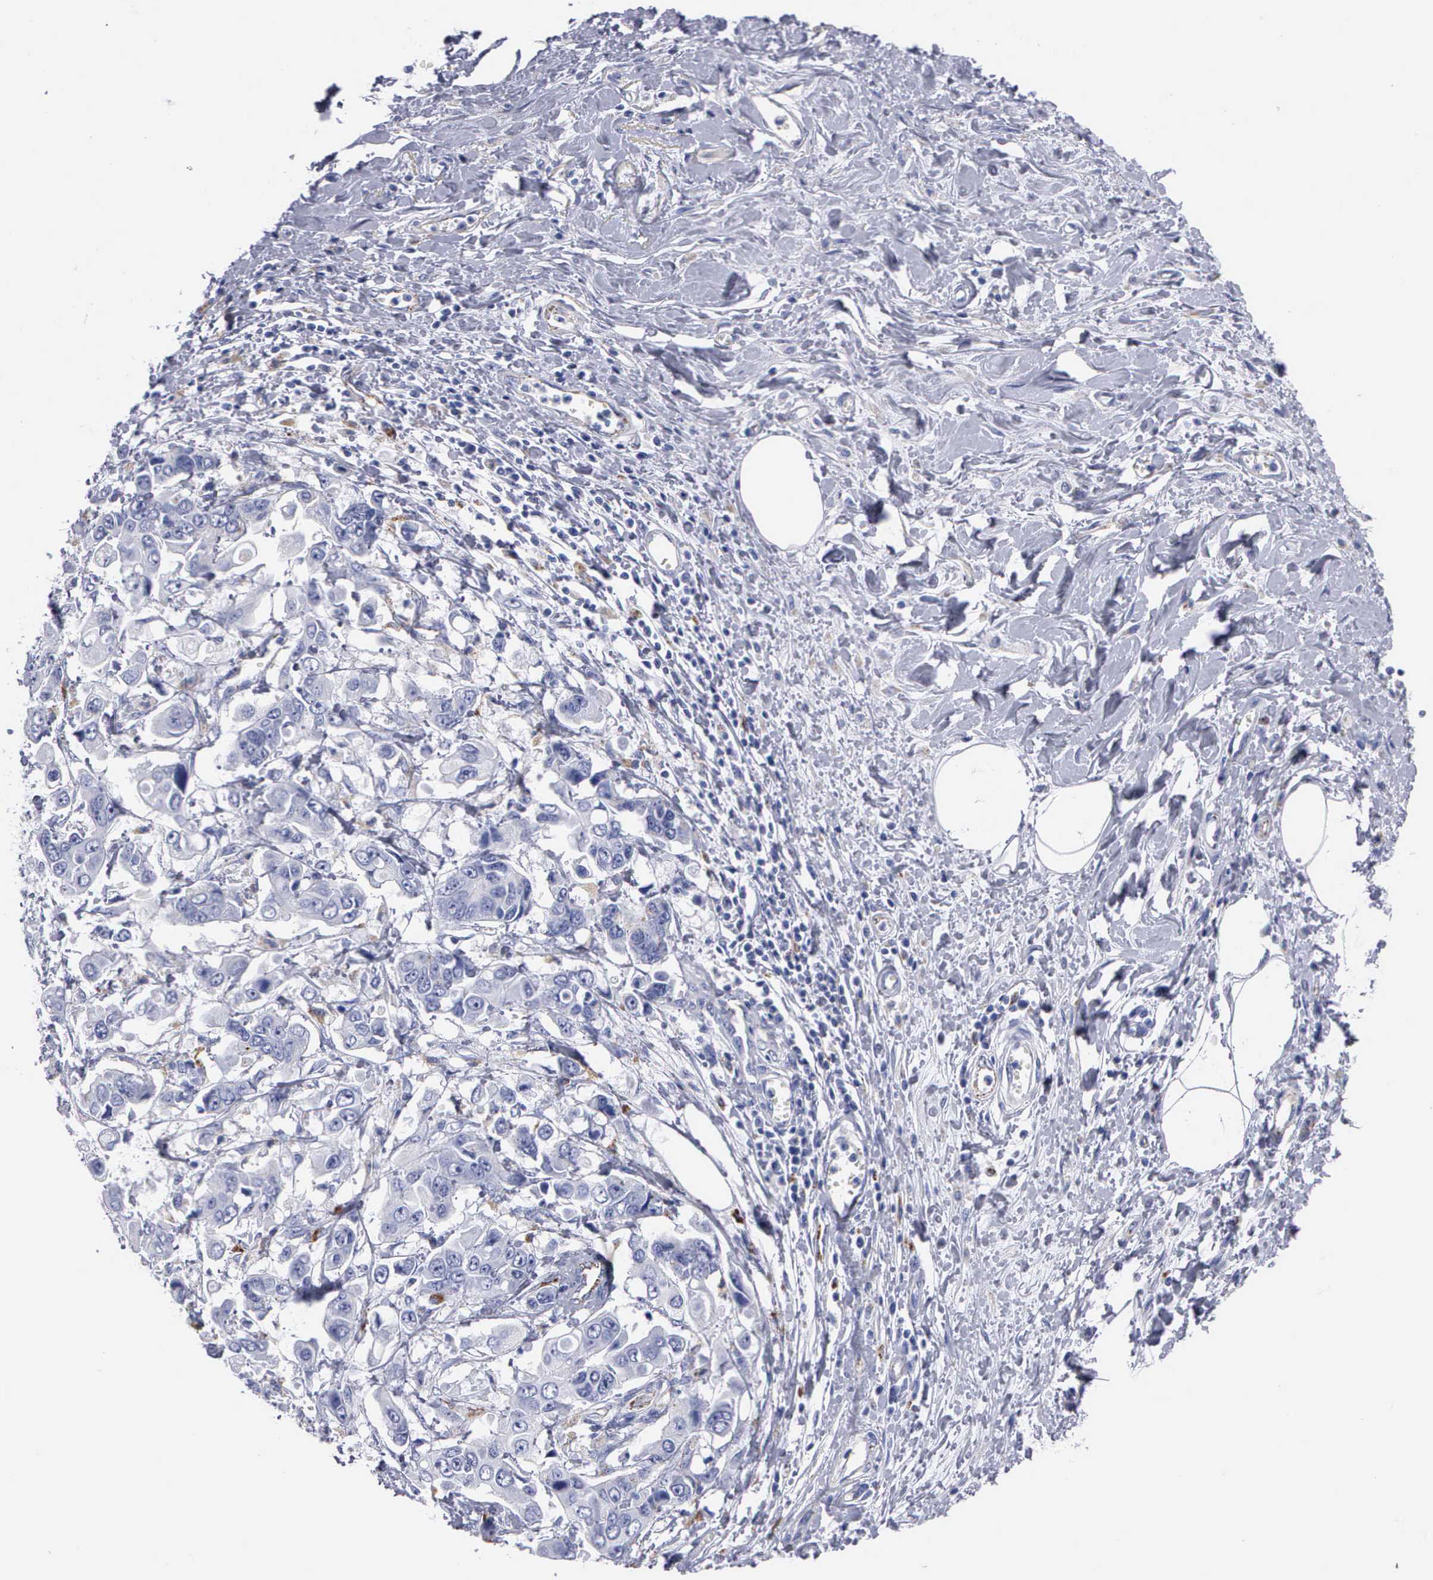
{"staining": {"intensity": "negative", "quantity": "none", "location": "none"}, "tissue": "stomach cancer", "cell_type": "Tumor cells", "image_type": "cancer", "snomed": [{"axis": "morphology", "description": "Adenocarcinoma, NOS"}, {"axis": "topography", "description": "Stomach, upper"}], "caption": "Histopathology image shows no significant protein positivity in tumor cells of stomach cancer (adenocarcinoma). (DAB immunohistochemistry (IHC) with hematoxylin counter stain).", "gene": "CTSL", "patient": {"sex": "male", "age": 80}}